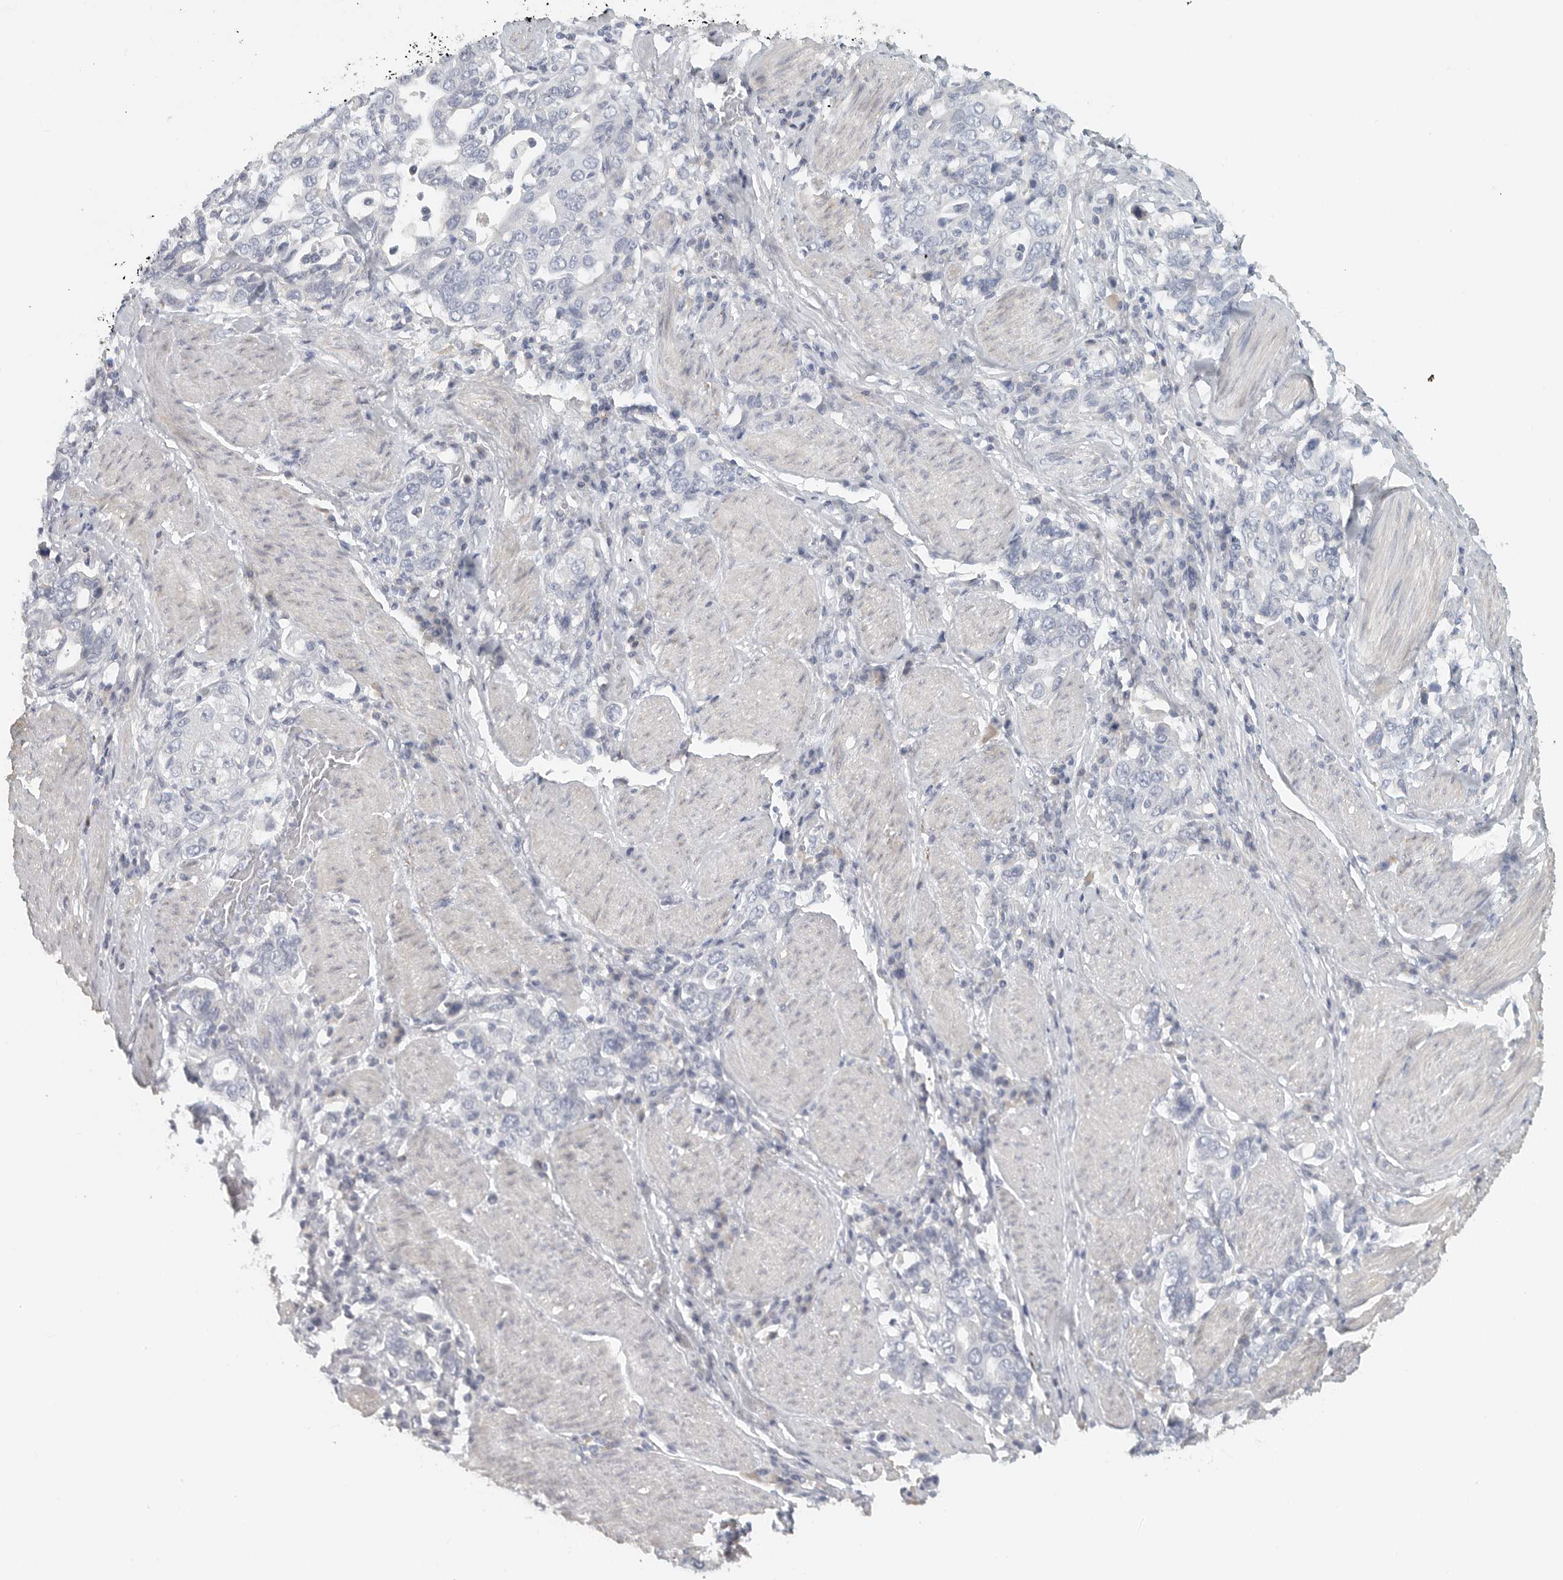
{"staining": {"intensity": "negative", "quantity": "none", "location": "none"}, "tissue": "stomach cancer", "cell_type": "Tumor cells", "image_type": "cancer", "snomed": [{"axis": "morphology", "description": "Adenocarcinoma, NOS"}, {"axis": "topography", "description": "Stomach, upper"}], "caption": "High magnification brightfield microscopy of stomach cancer (adenocarcinoma) stained with DAB (brown) and counterstained with hematoxylin (blue): tumor cells show no significant positivity.", "gene": "PAM", "patient": {"sex": "male", "age": 62}}